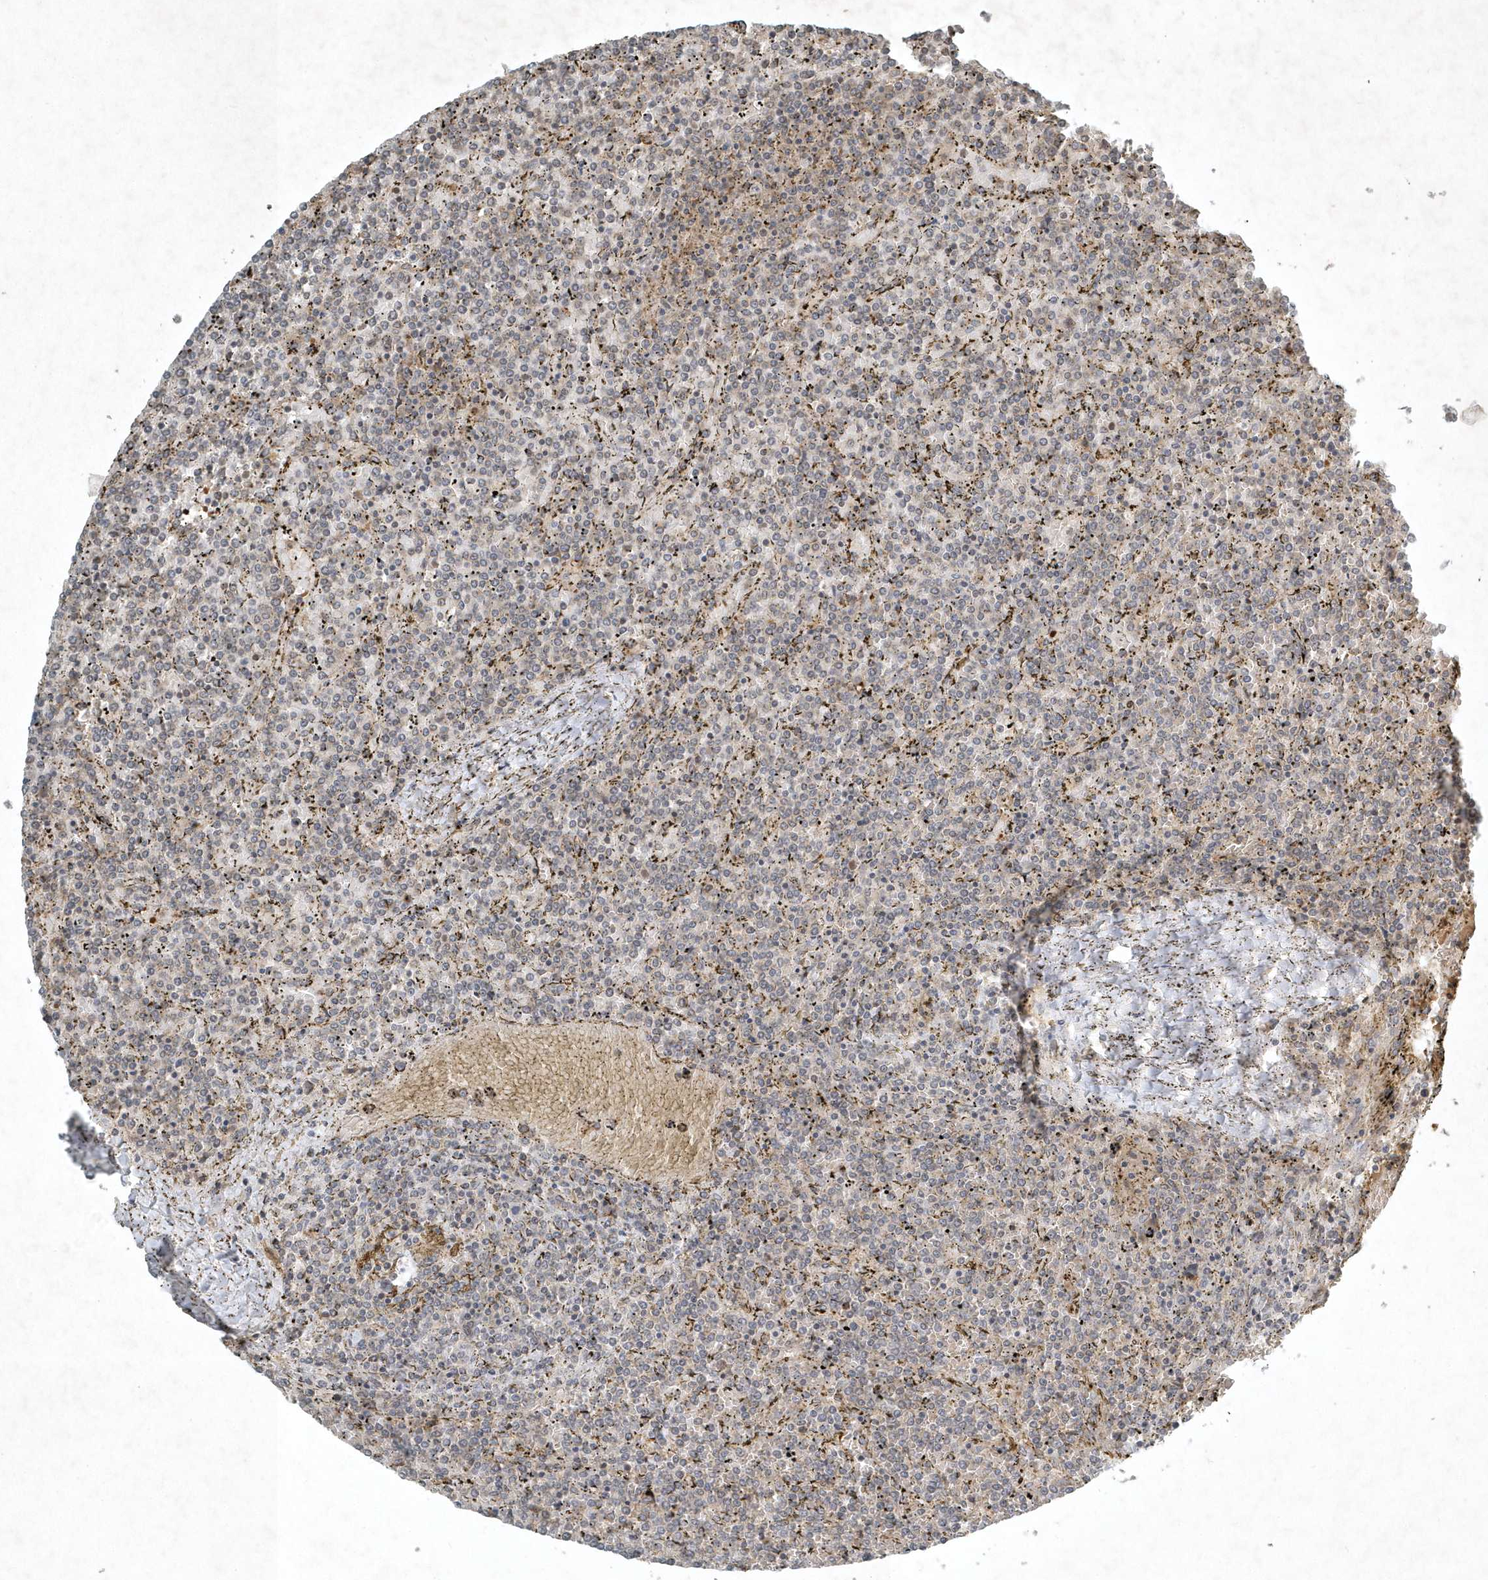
{"staining": {"intensity": "negative", "quantity": "none", "location": "none"}, "tissue": "lymphoma", "cell_type": "Tumor cells", "image_type": "cancer", "snomed": [{"axis": "morphology", "description": "Malignant lymphoma, non-Hodgkin's type, Low grade"}, {"axis": "topography", "description": "Spleen"}], "caption": "Tumor cells show no significant expression in malignant lymphoma, non-Hodgkin's type (low-grade).", "gene": "TNFAIP6", "patient": {"sex": "female", "age": 19}}